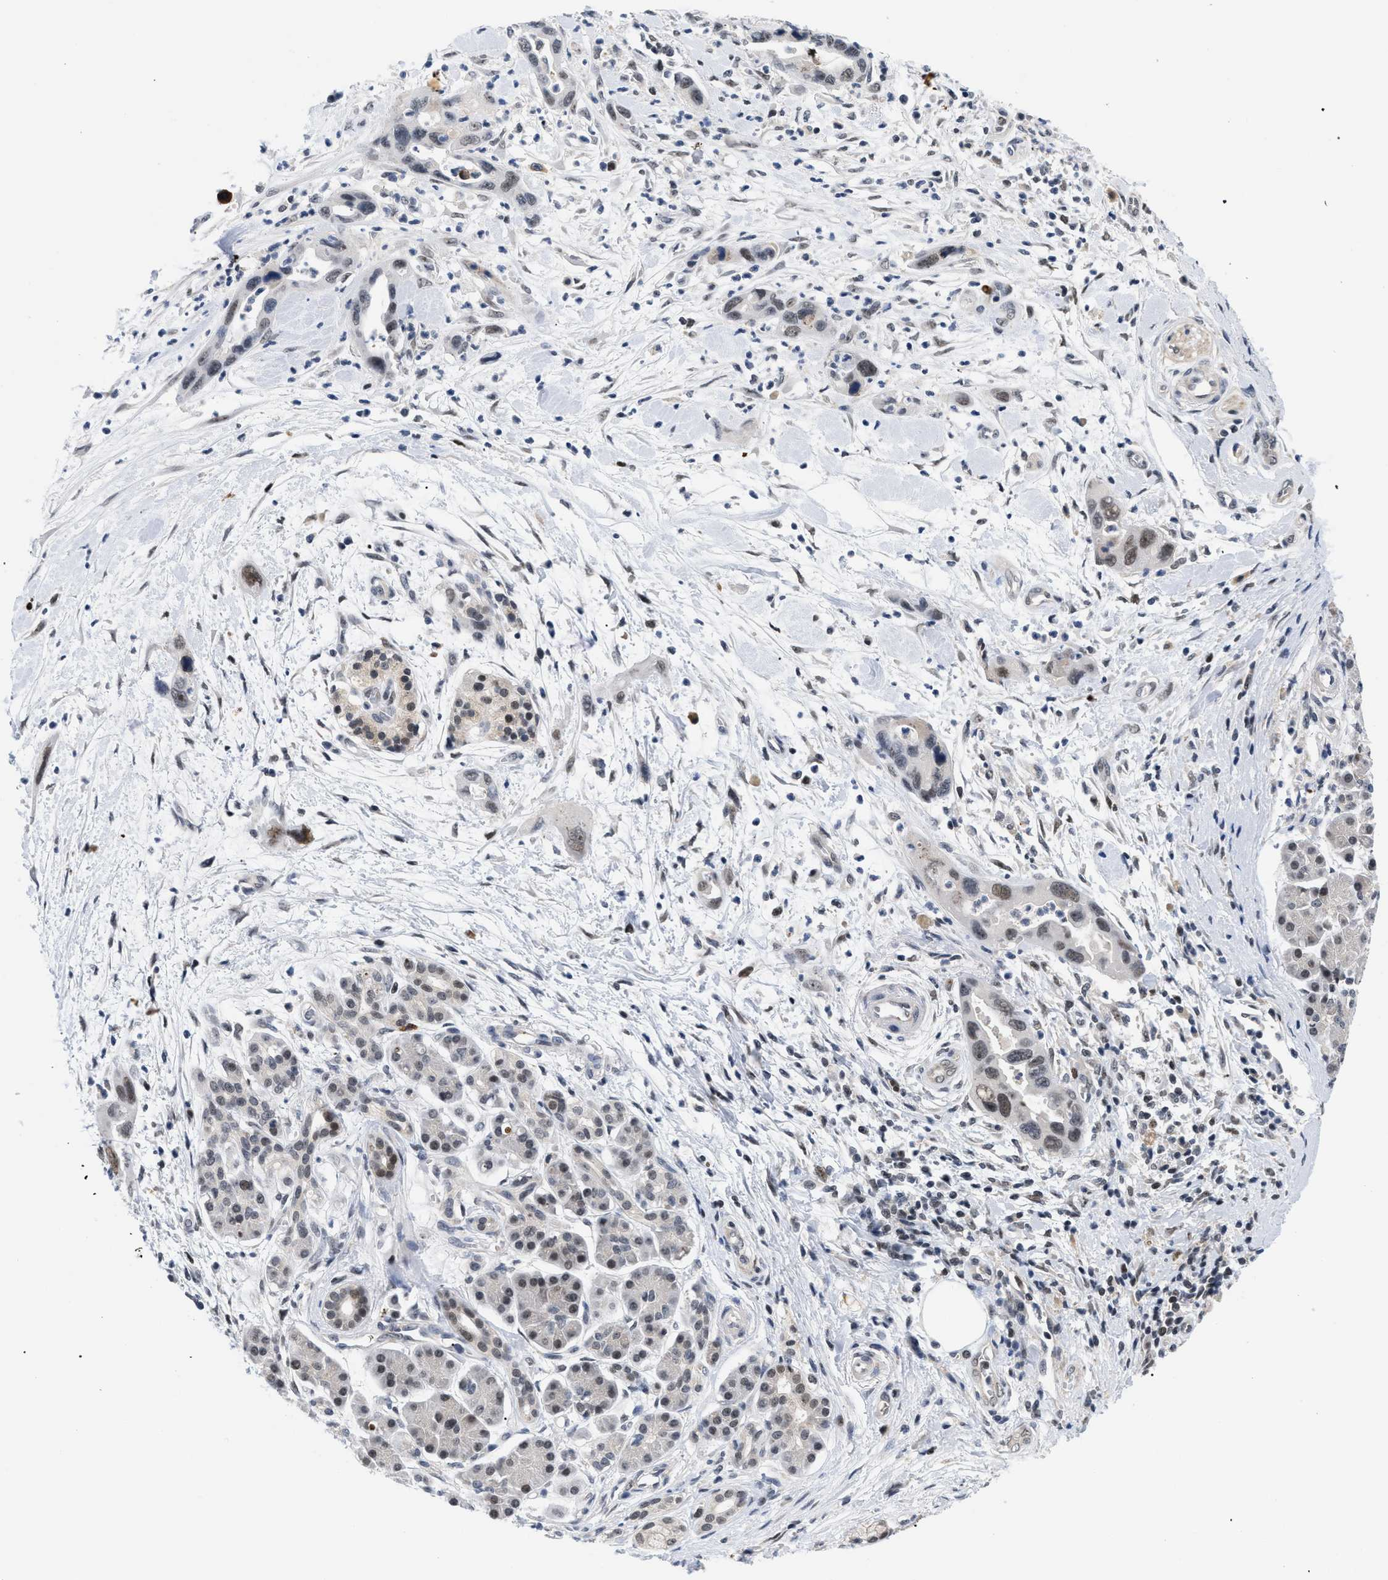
{"staining": {"intensity": "moderate", "quantity": "25%-75%", "location": "nuclear"}, "tissue": "pancreatic cancer", "cell_type": "Tumor cells", "image_type": "cancer", "snomed": [{"axis": "morphology", "description": "Adenocarcinoma, NOS"}, {"axis": "topography", "description": "Pancreas"}], "caption": "High-magnification brightfield microscopy of pancreatic adenocarcinoma stained with DAB (3,3'-diaminobenzidine) (brown) and counterstained with hematoxylin (blue). tumor cells exhibit moderate nuclear positivity is seen in approximately25%-75% of cells.", "gene": "PITHD1", "patient": {"sex": "female", "age": 70}}